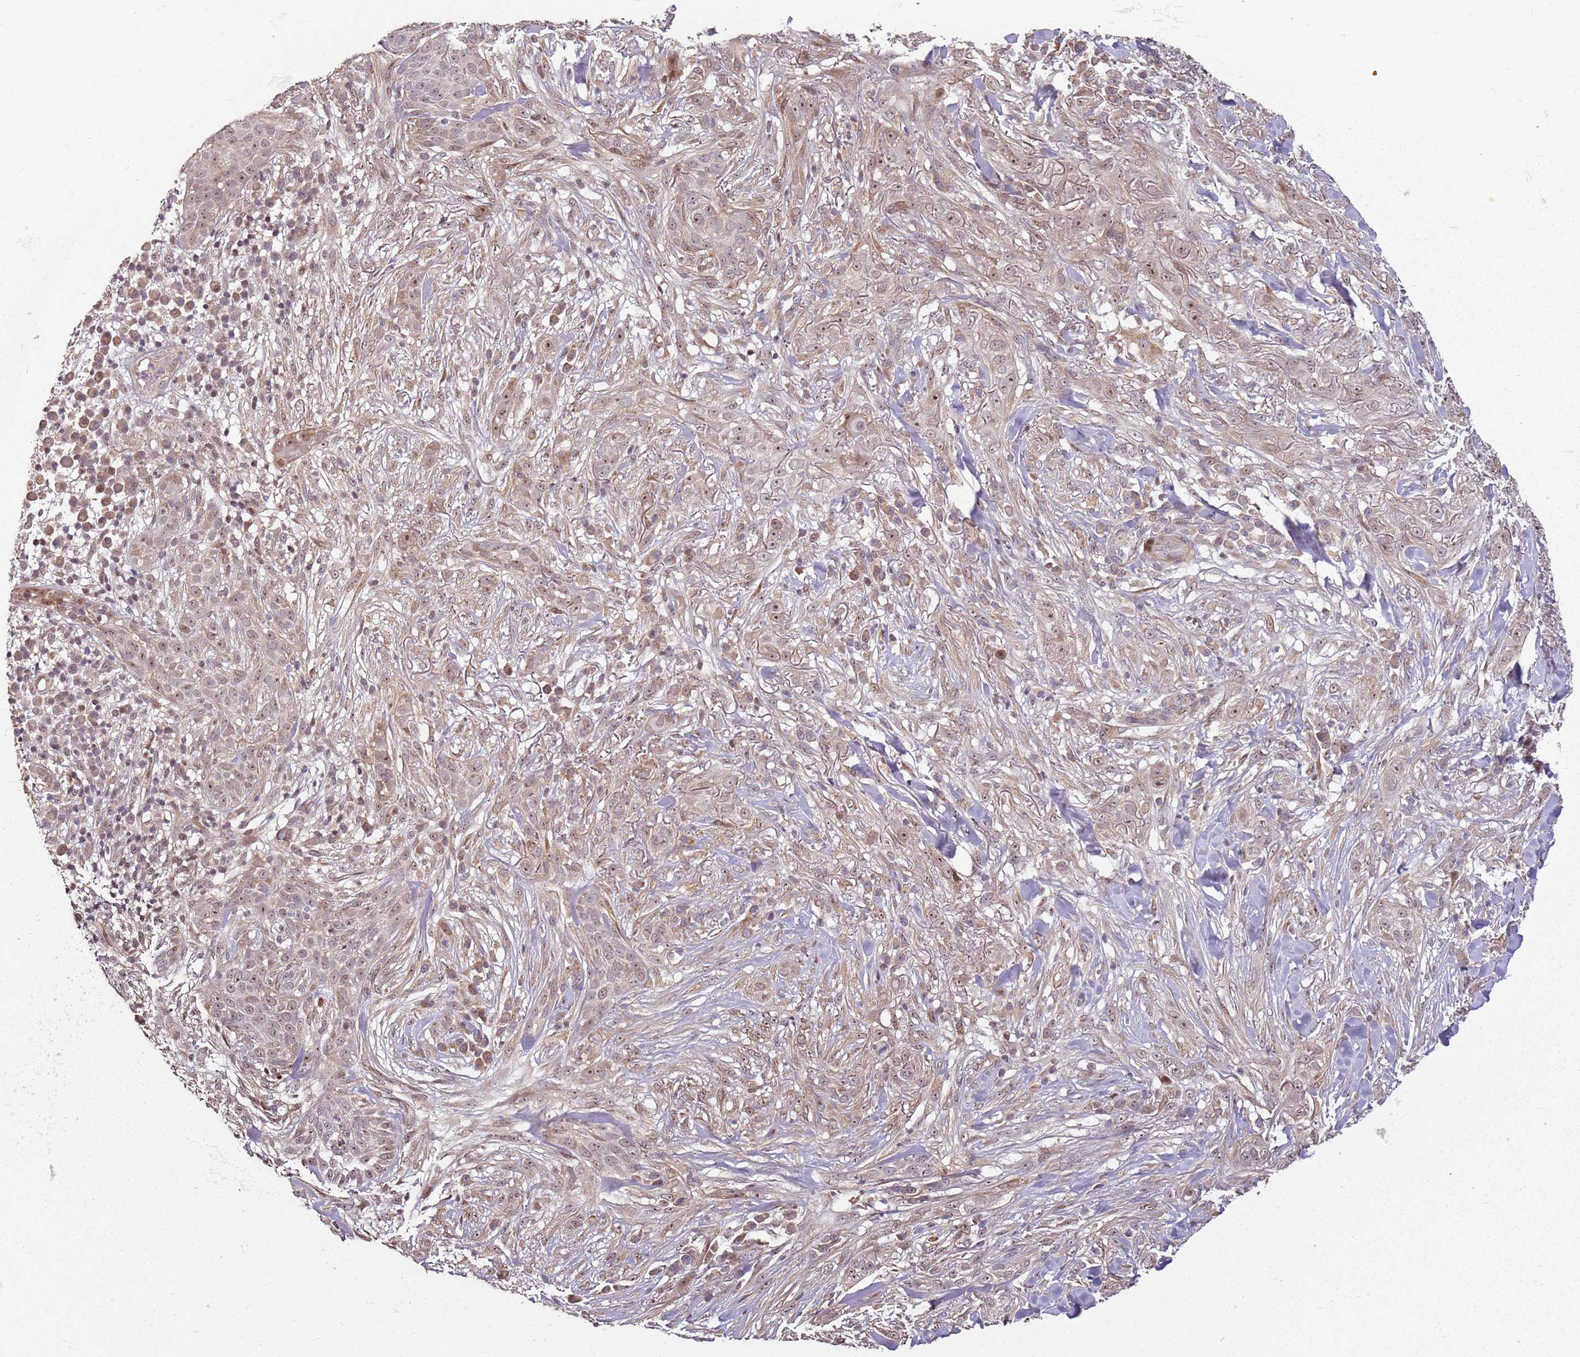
{"staining": {"intensity": "weak", "quantity": ">75%", "location": "cytoplasmic/membranous,nuclear"}, "tissue": "skin cancer", "cell_type": "Tumor cells", "image_type": "cancer", "snomed": [{"axis": "morphology", "description": "Basal cell carcinoma"}, {"axis": "topography", "description": "Skin"}], "caption": "Basal cell carcinoma (skin) tissue shows weak cytoplasmic/membranous and nuclear staining in approximately >75% of tumor cells", "gene": "CHURC1", "patient": {"sex": "male", "age": 72}}